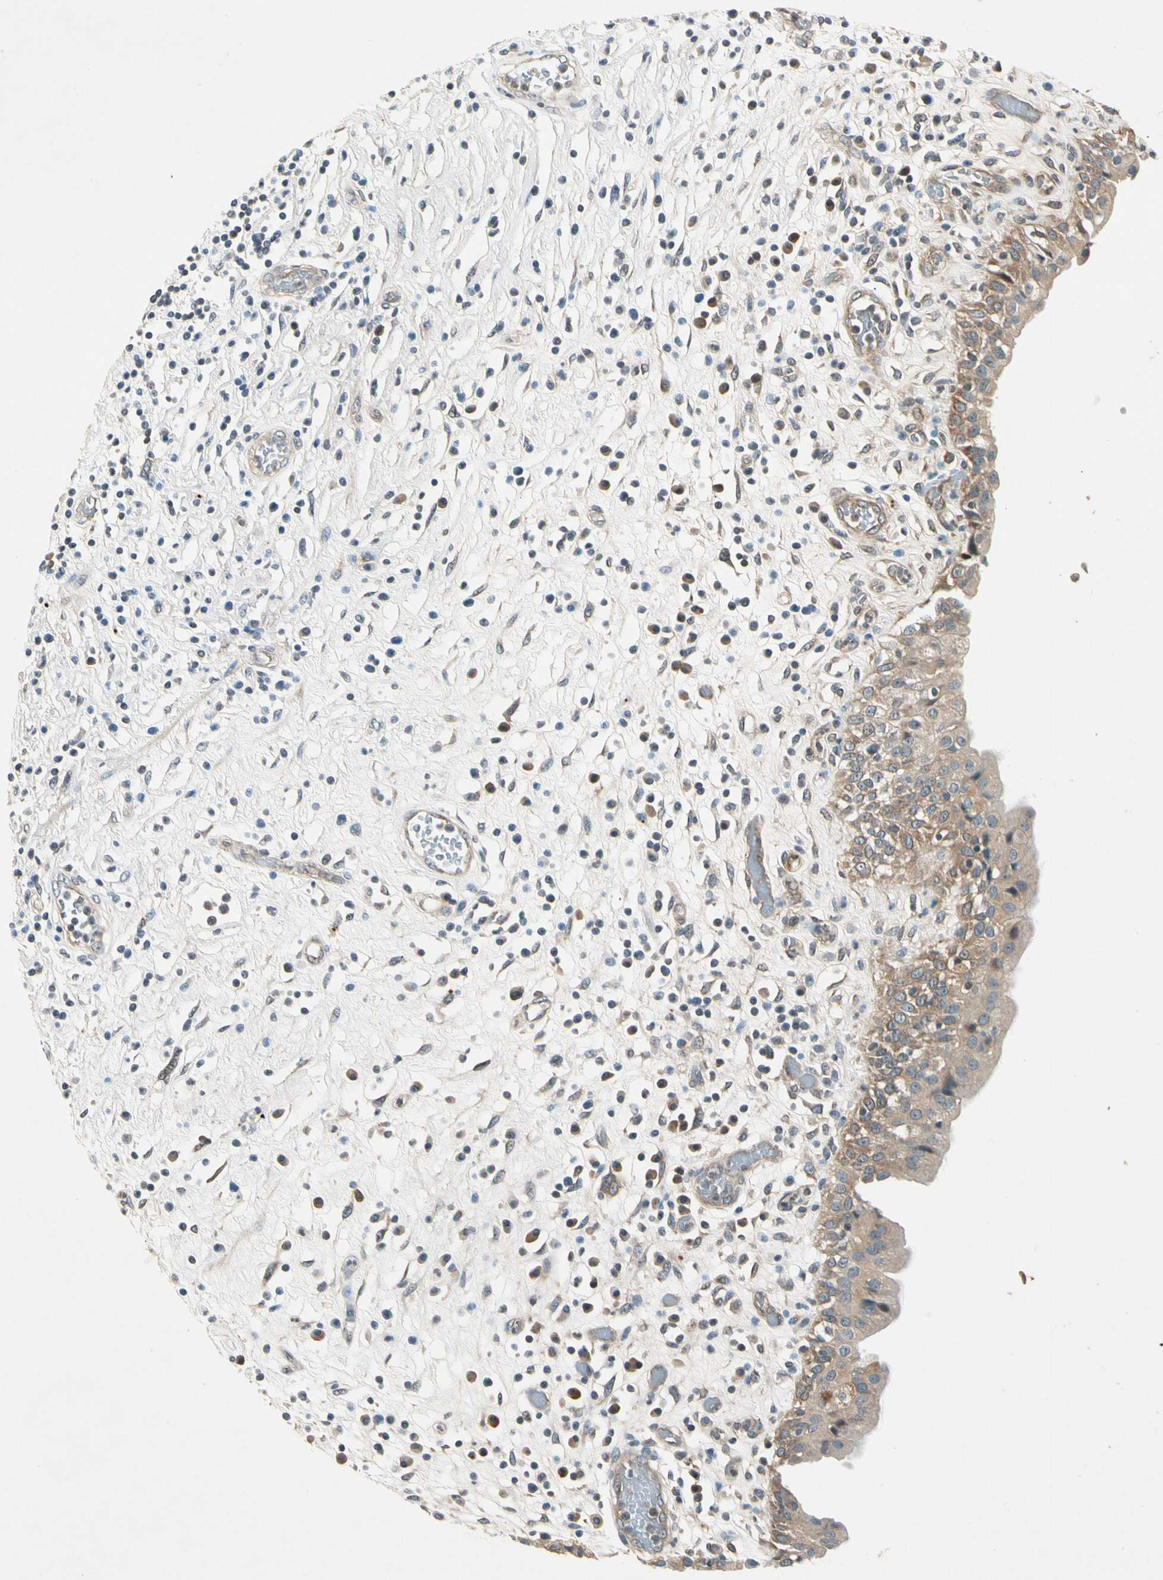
{"staining": {"intensity": "weak", "quantity": ">75%", "location": "cytoplasmic/membranous"}, "tissue": "urinary bladder", "cell_type": "Urothelial cells", "image_type": "normal", "snomed": [{"axis": "morphology", "description": "Normal tissue, NOS"}, {"axis": "topography", "description": "Urinary bladder"}], "caption": "Human urinary bladder stained with a brown dye reveals weak cytoplasmic/membranous positive expression in about >75% of urothelial cells.", "gene": "ROCK2", "patient": {"sex": "female", "age": 85}}